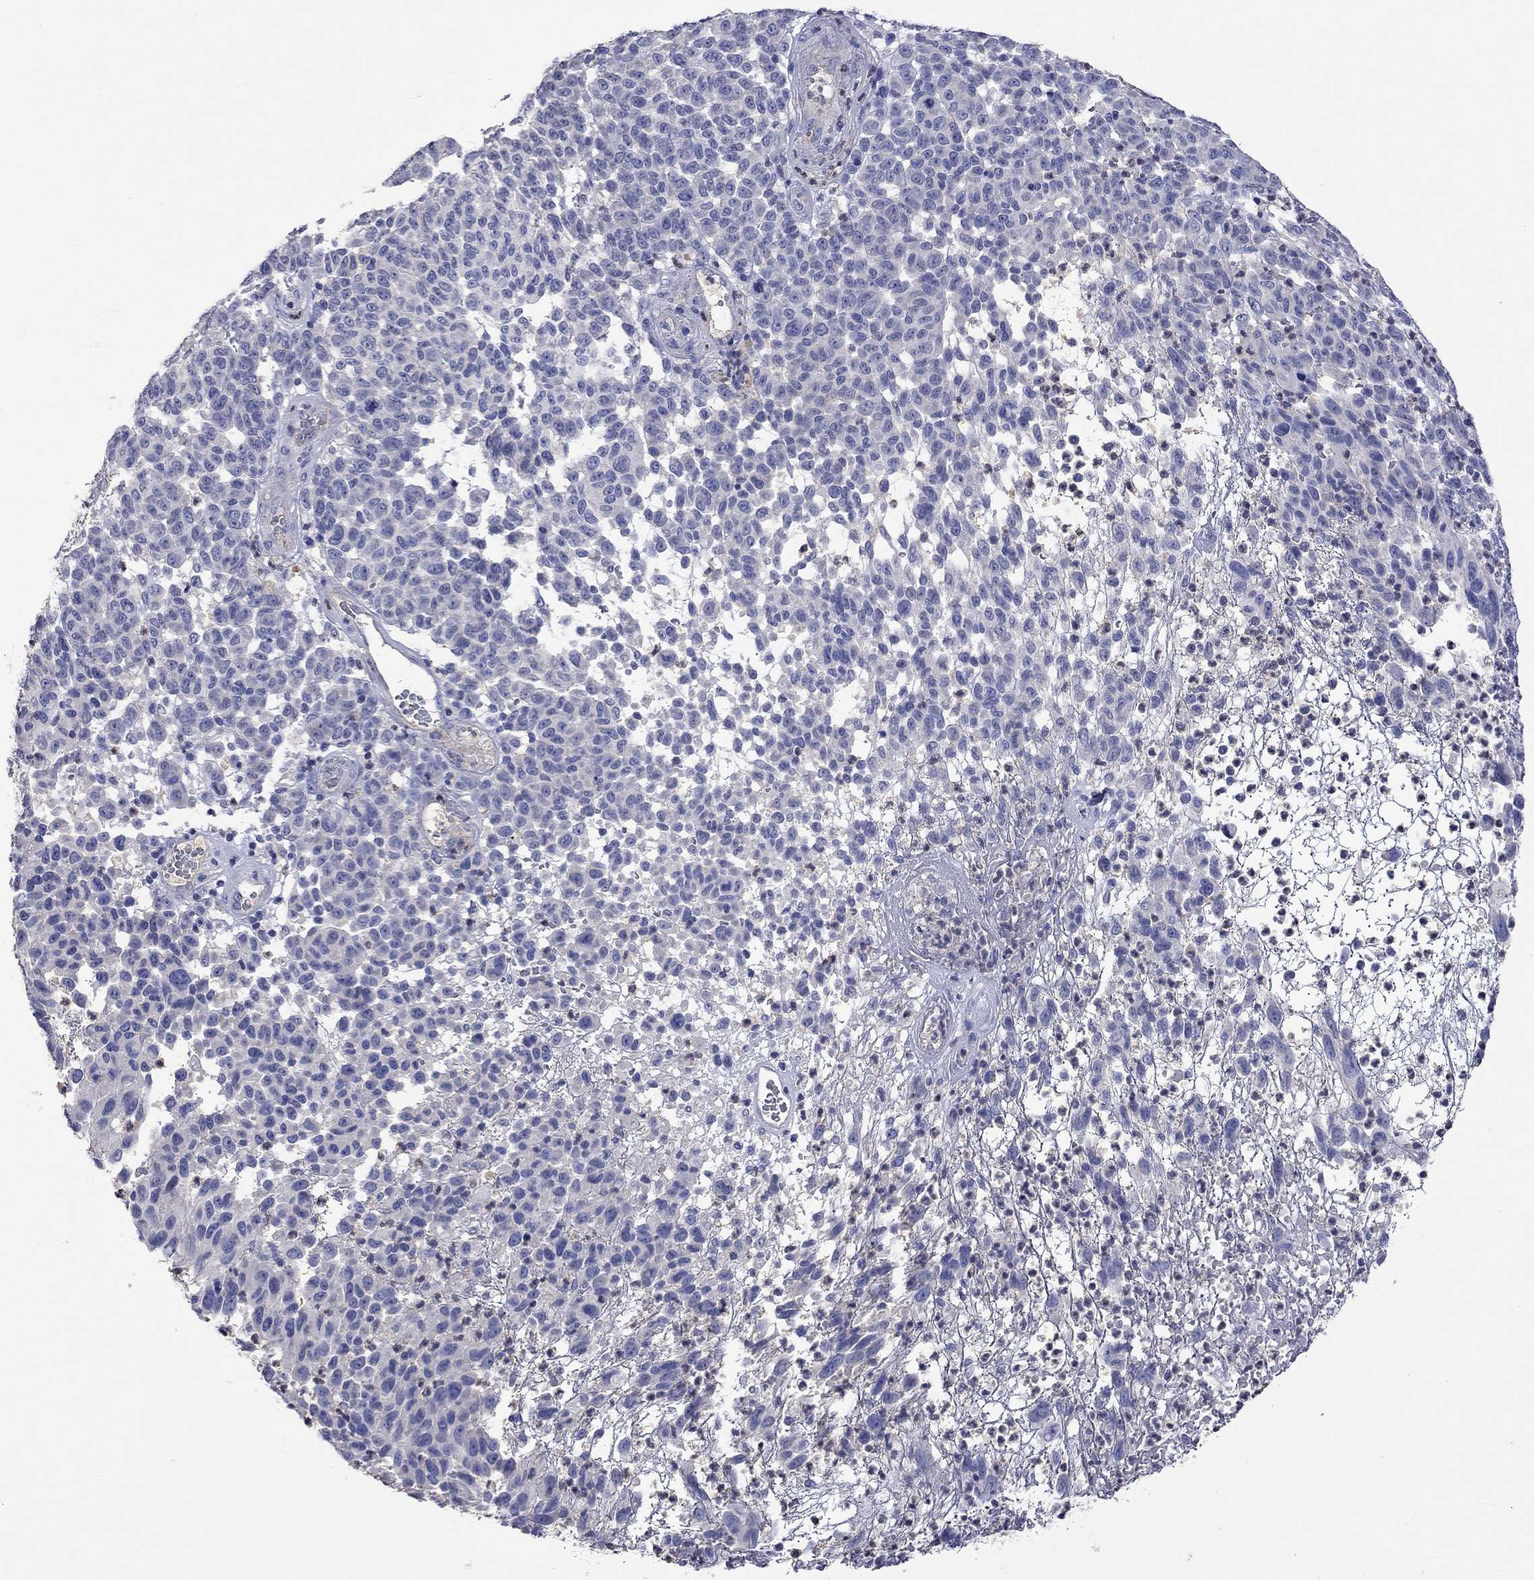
{"staining": {"intensity": "negative", "quantity": "none", "location": "none"}, "tissue": "melanoma", "cell_type": "Tumor cells", "image_type": "cancer", "snomed": [{"axis": "morphology", "description": "Malignant melanoma, NOS"}, {"axis": "topography", "description": "Skin"}], "caption": "The image displays no significant staining in tumor cells of melanoma. (Immunohistochemistry (ihc), brightfield microscopy, high magnification).", "gene": "LRFN4", "patient": {"sex": "male", "age": 59}}